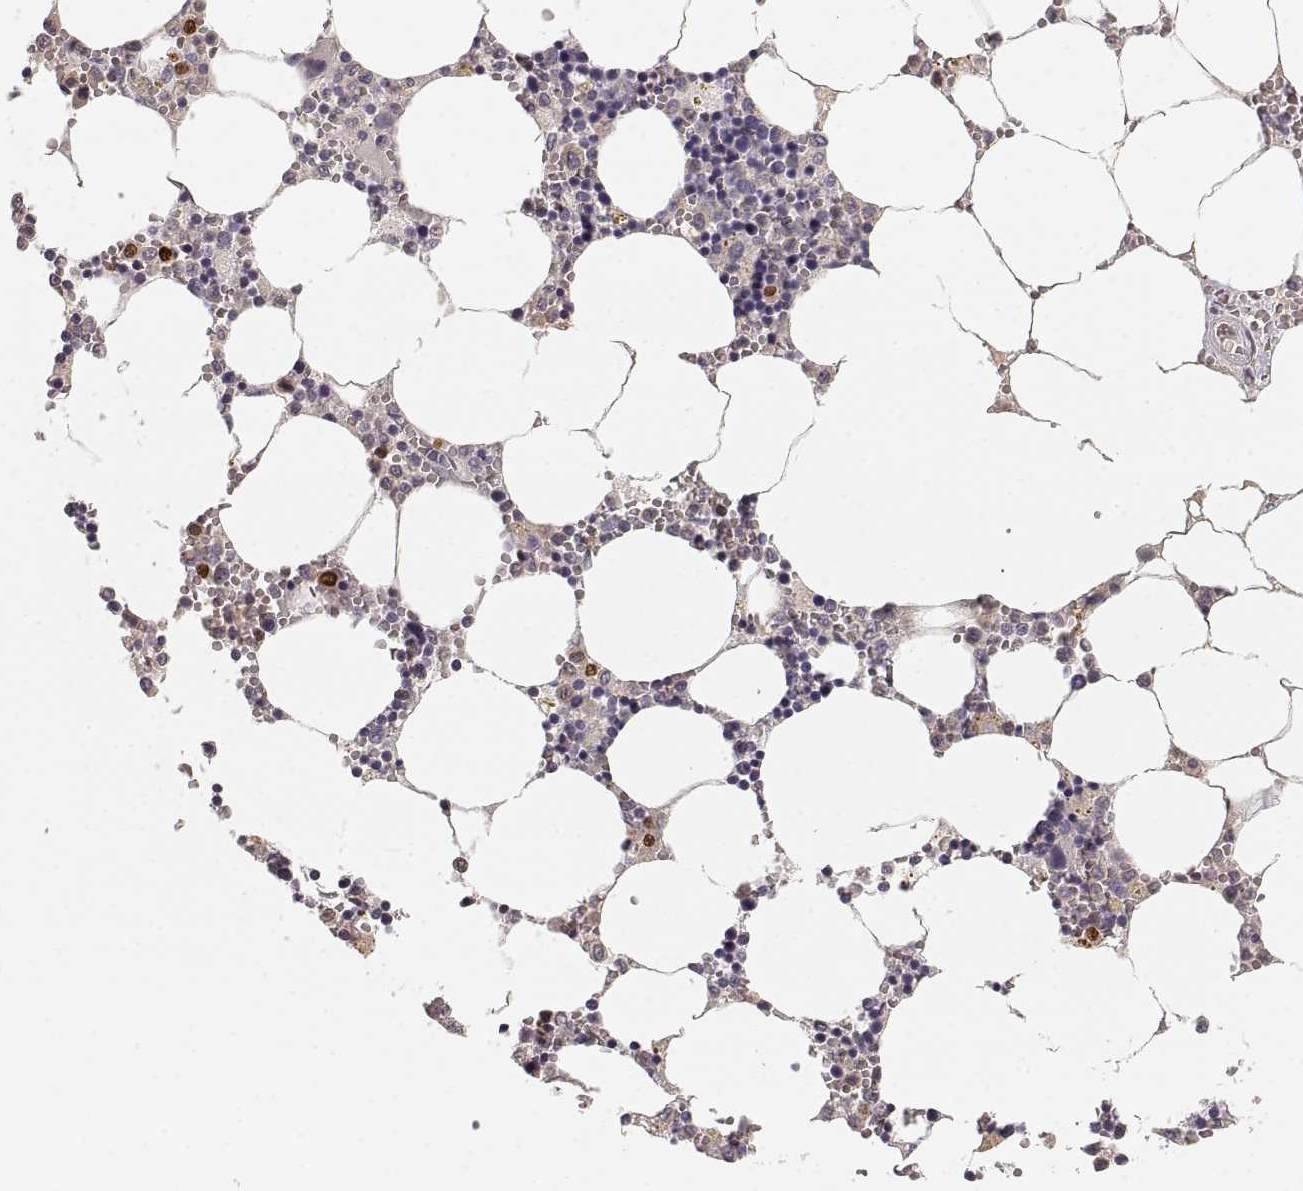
{"staining": {"intensity": "moderate", "quantity": "<25%", "location": "cytoplasmic/membranous"}, "tissue": "bone marrow", "cell_type": "Hematopoietic cells", "image_type": "normal", "snomed": [{"axis": "morphology", "description": "Normal tissue, NOS"}, {"axis": "topography", "description": "Bone marrow"}], "caption": "High-power microscopy captured an immunohistochemistry image of unremarkable bone marrow, revealing moderate cytoplasmic/membranous expression in about <25% of hematopoietic cells.", "gene": "RUNDC3A", "patient": {"sex": "female", "age": 64}}